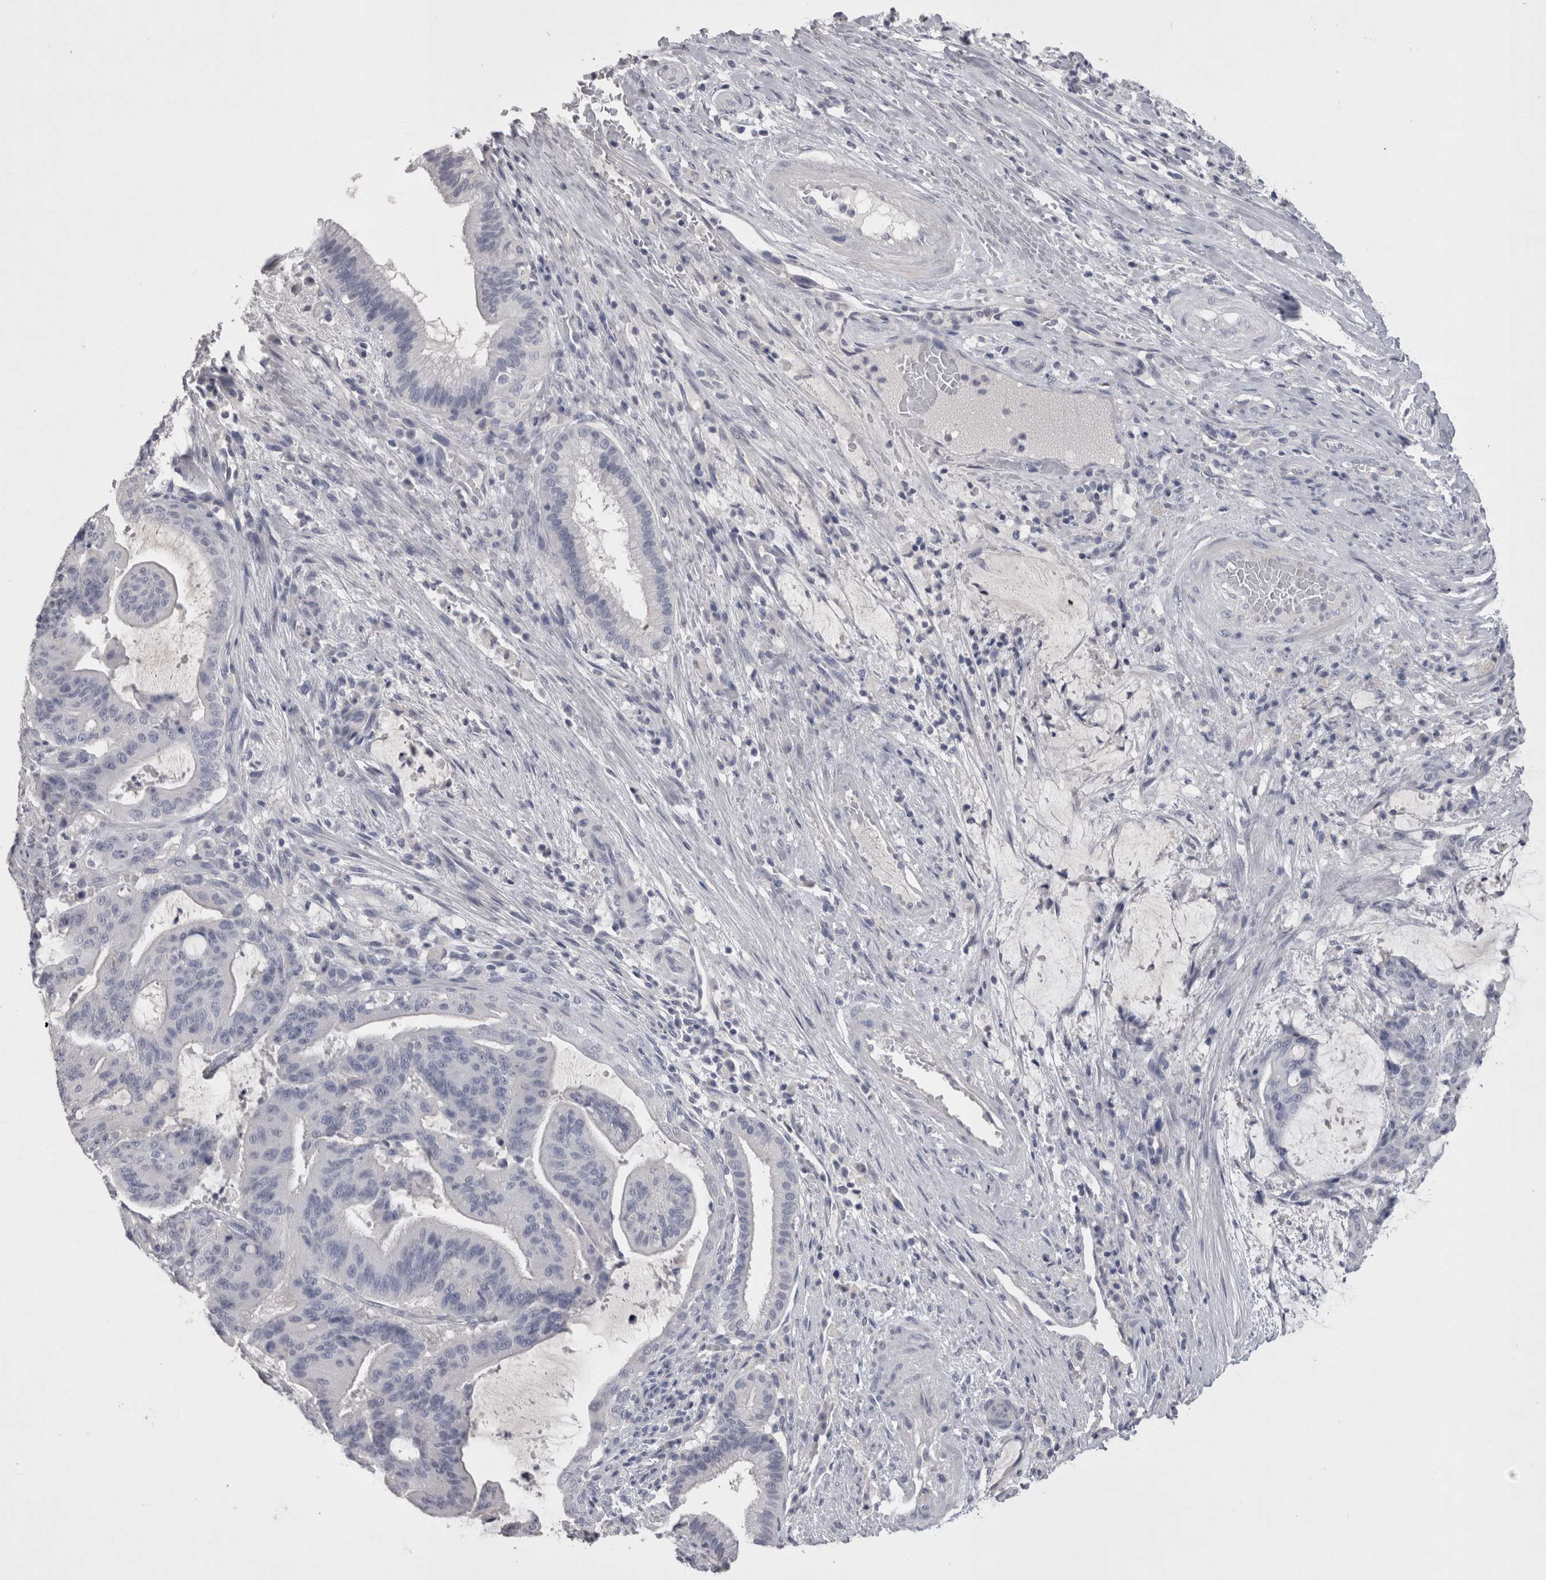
{"staining": {"intensity": "negative", "quantity": "none", "location": "none"}, "tissue": "liver cancer", "cell_type": "Tumor cells", "image_type": "cancer", "snomed": [{"axis": "morphology", "description": "Normal tissue, NOS"}, {"axis": "morphology", "description": "Cholangiocarcinoma"}, {"axis": "topography", "description": "Liver"}, {"axis": "topography", "description": "Peripheral nerve tissue"}], "caption": "IHC of human liver cancer exhibits no staining in tumor cells.", "gene": "ADAM2", "patient": {"sex": "female", "age": 73}}